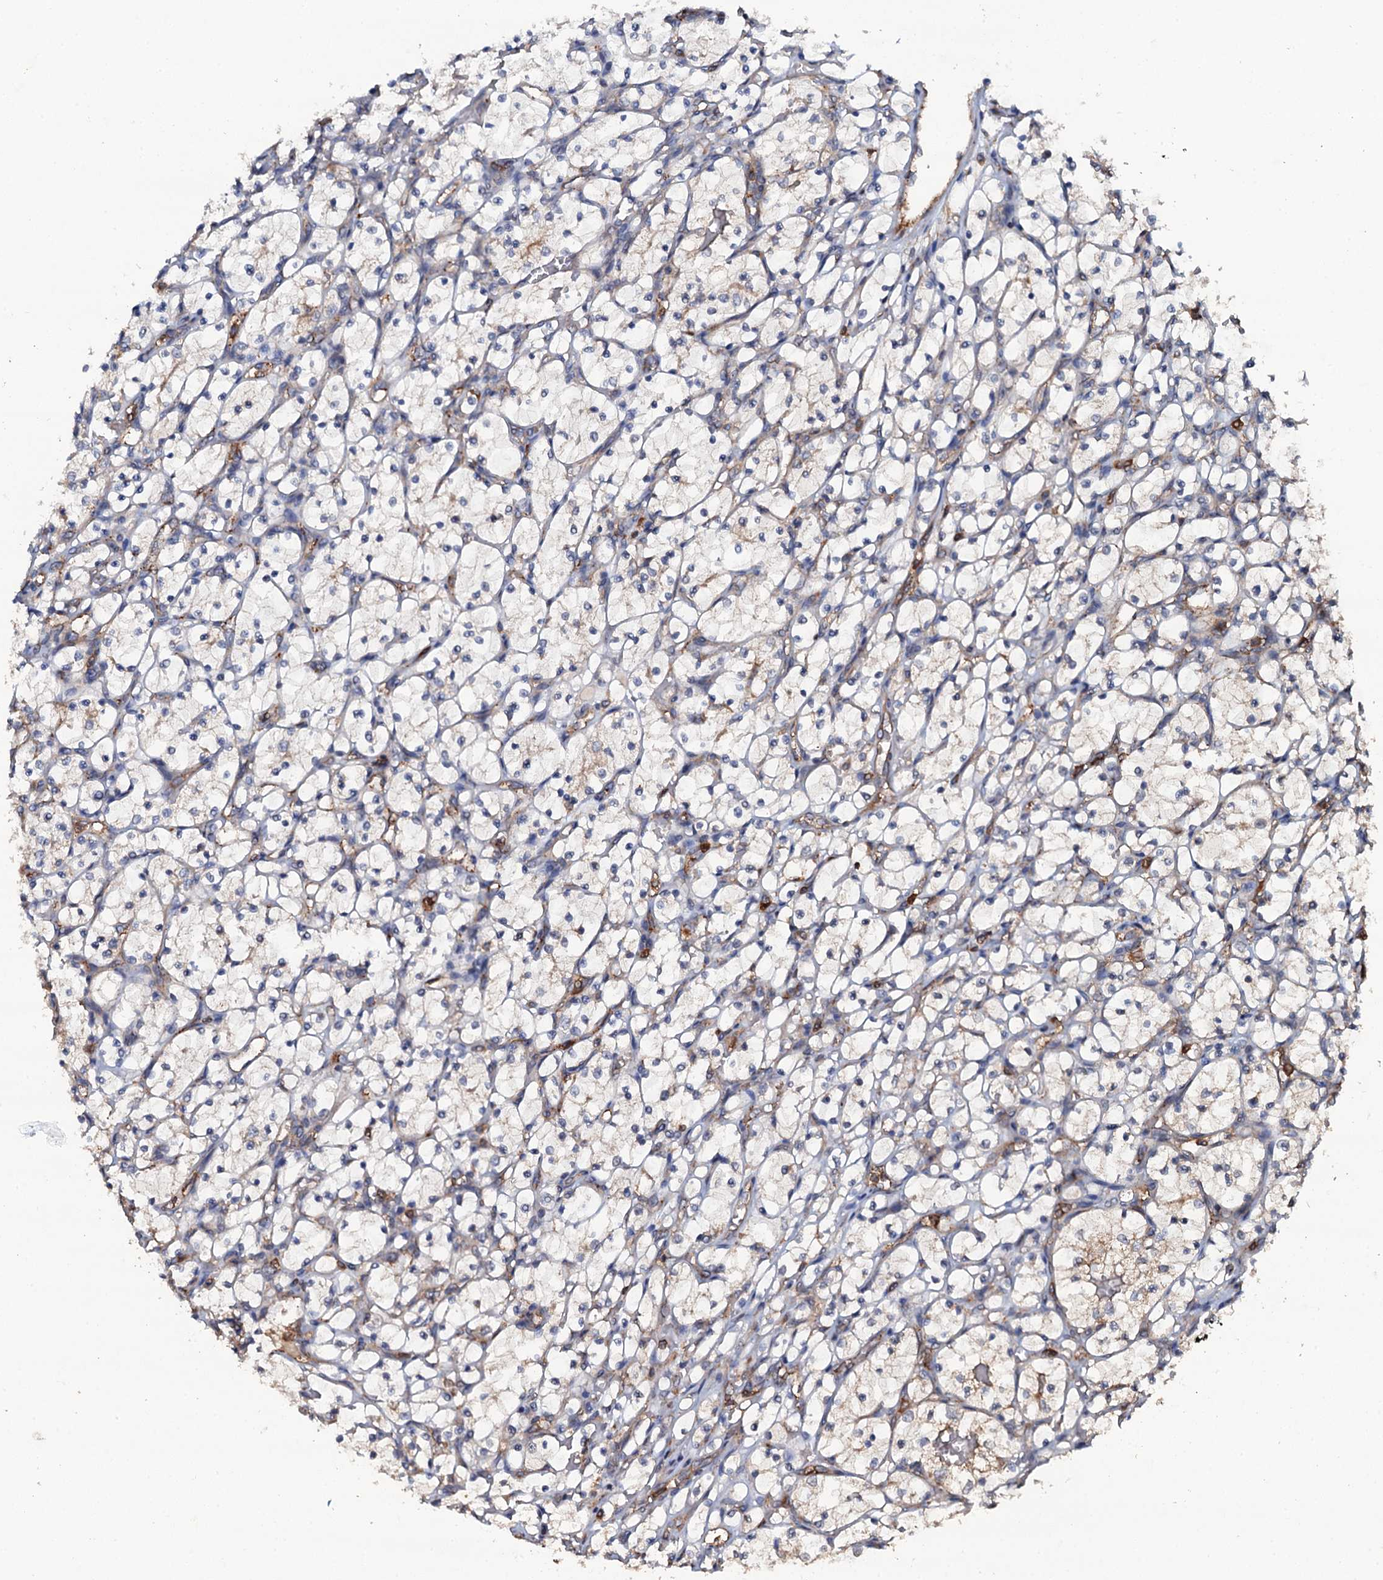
{"staining": {"intensity": "negative", "quantity": "none", "location": "none"}, "tissue": "renal cancer", "cell_type": "Tumor cells", "image_type": "cancer", "snomed": [{"axis": "morphology", "description": "Adenocarcinoma, NOS"}, {"axis": "topography", "description": "Kidney"}], "caption": "This histopathology image is of renal cancer (adenocarcinoma) stained with immunohistochemistry to label a protein in brown with the nuclei are counter-stained blue. There is no staining in tumor cells. Nuclei are stained in blue.", "gene": "GRK2", "patient": {"sex": "female", "age": 69}}